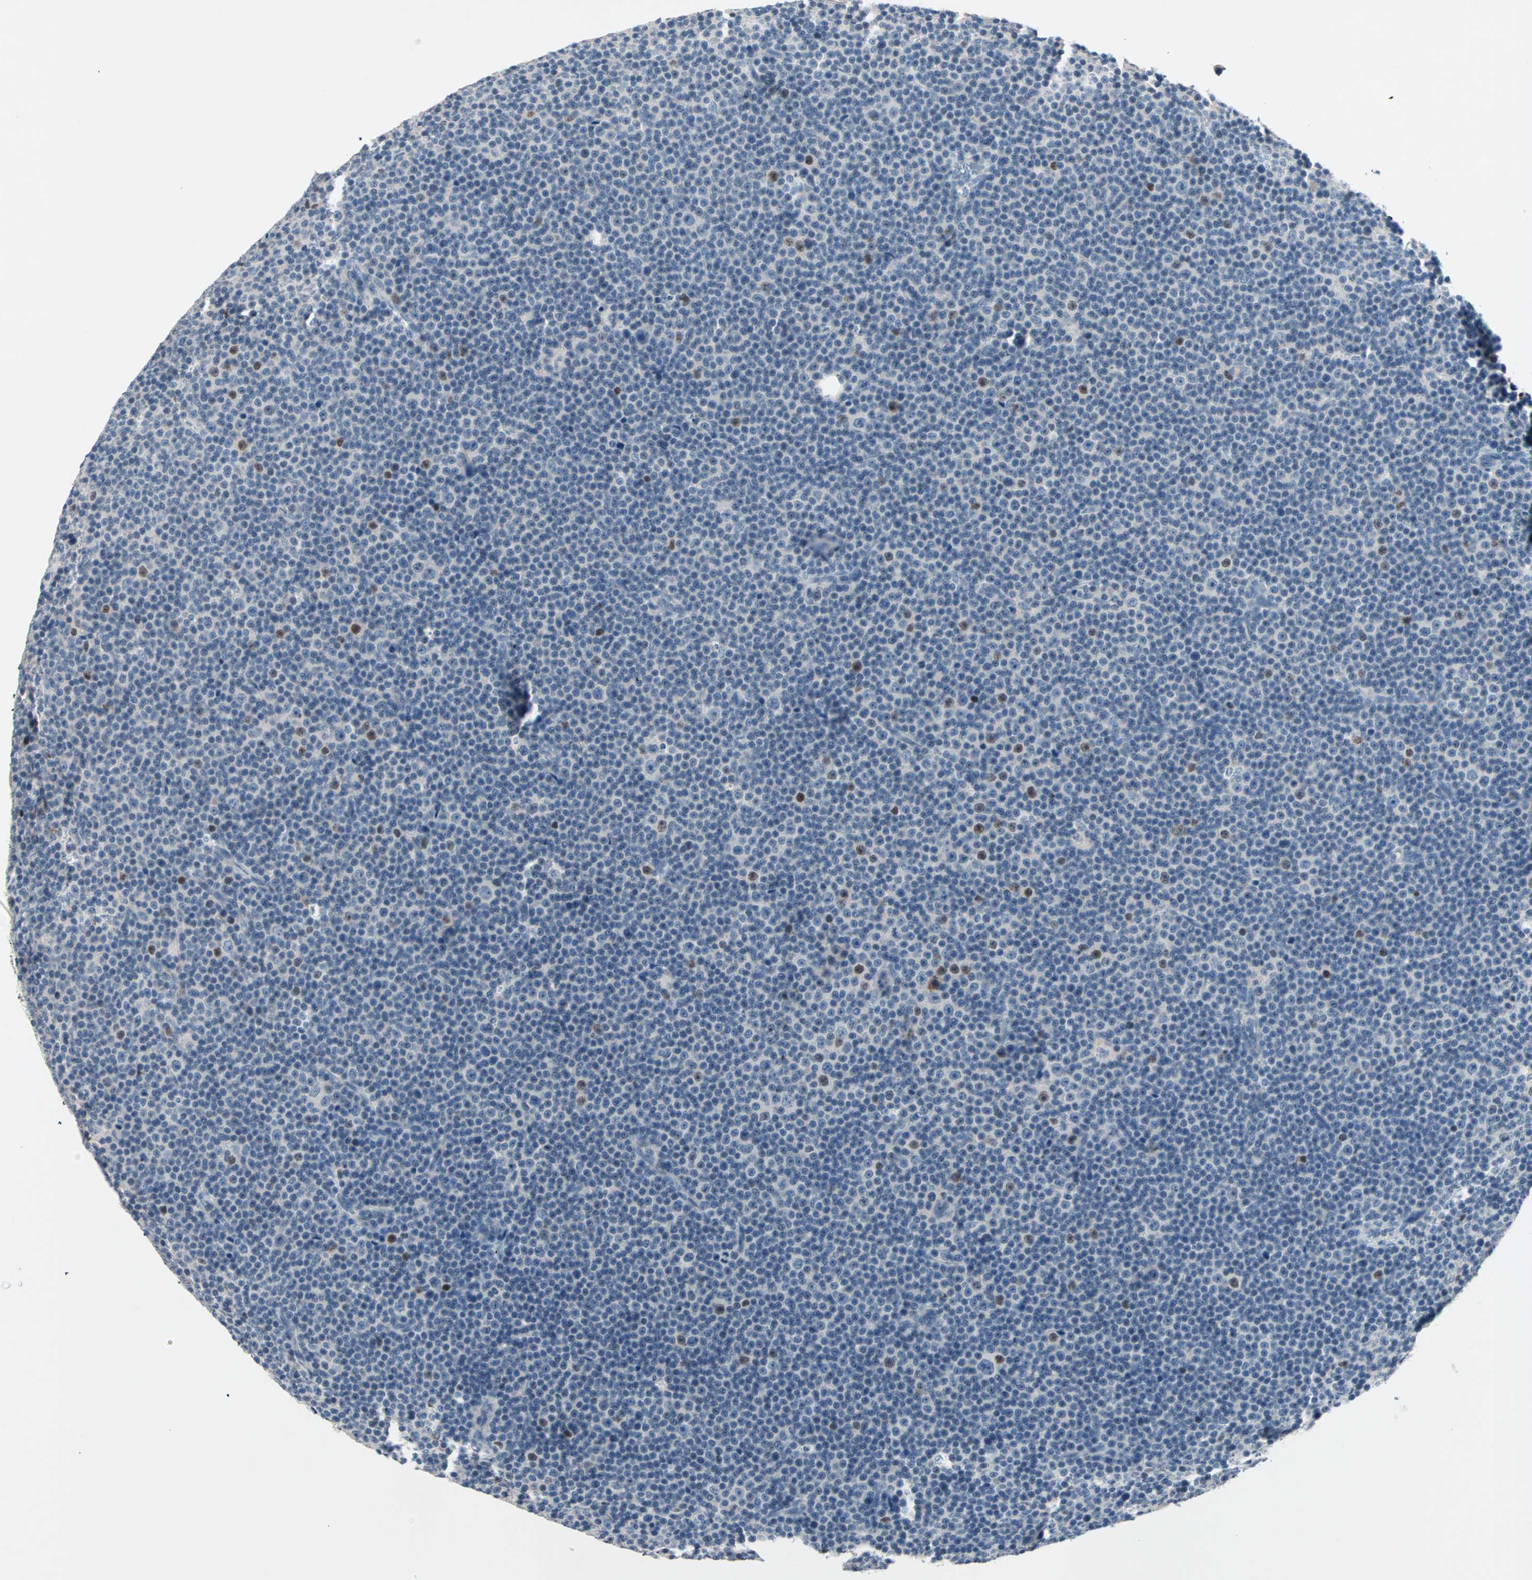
{"staining": {"intensity": "strong", "quantity": "<25%", "location": "nuclear"}, "tissue": "lymphoma", "cell_type": "Tumor cells", "image_type": "cancer", "snomed": [{"axis": "morphology", "description": "Malignant lymphoma, non-Hodgkin's type, Low grade"}, {"axis": "topography", "description": "Lymph node"}], "caption": "Human low-grade malignant lymphoma, non-Hodgkin's type stained with a protein marker exhibits strong staining in tumor cells.", "gene": "CCNE2", "patient": {"sex": "female", "age": 67}}